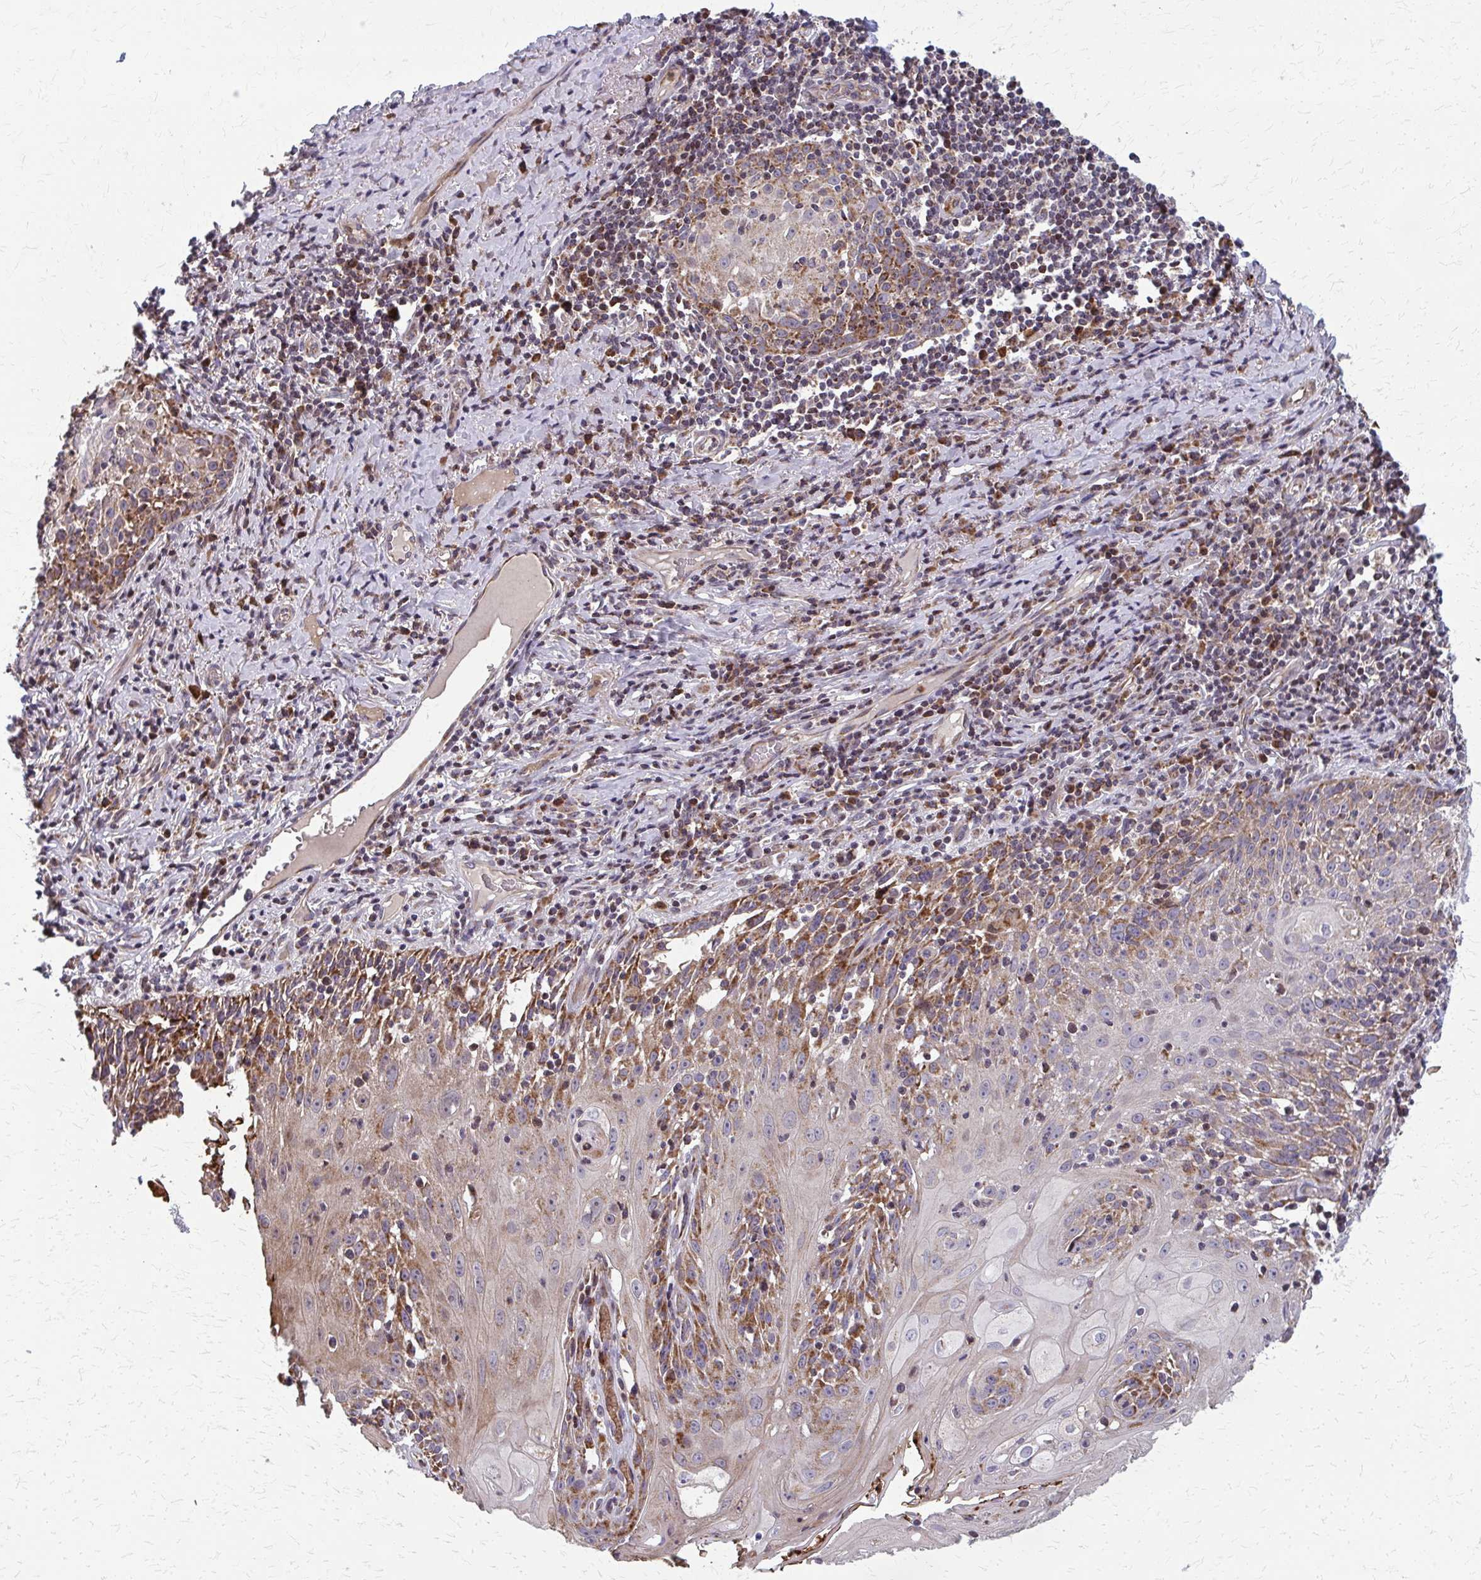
{"staining": {"intensity": "moderate", "quantity": "25%-75%", "location": "cytoplasmic/membranous"}, "tissue": "skin cancer", "cell_type": "Tumor cells", "image_type": "cancer", "snomed": [{"axis": "morphology", "description": "Squamous cell carcinoma, NOS"}, {"axis": "topography", "description": "Skin"}, {"axis": "topography", "description": "Vulva"}], "caption": "A photomicrograph showing moderate cytoplasmic/membranous staining in about 25%-75% of tumor cells in skin squamous cell carcinoma, as visualized by brown immunohistochemical staining.", "gene": "MCCC1", "patient": {"sex": "female", "age": 76}}